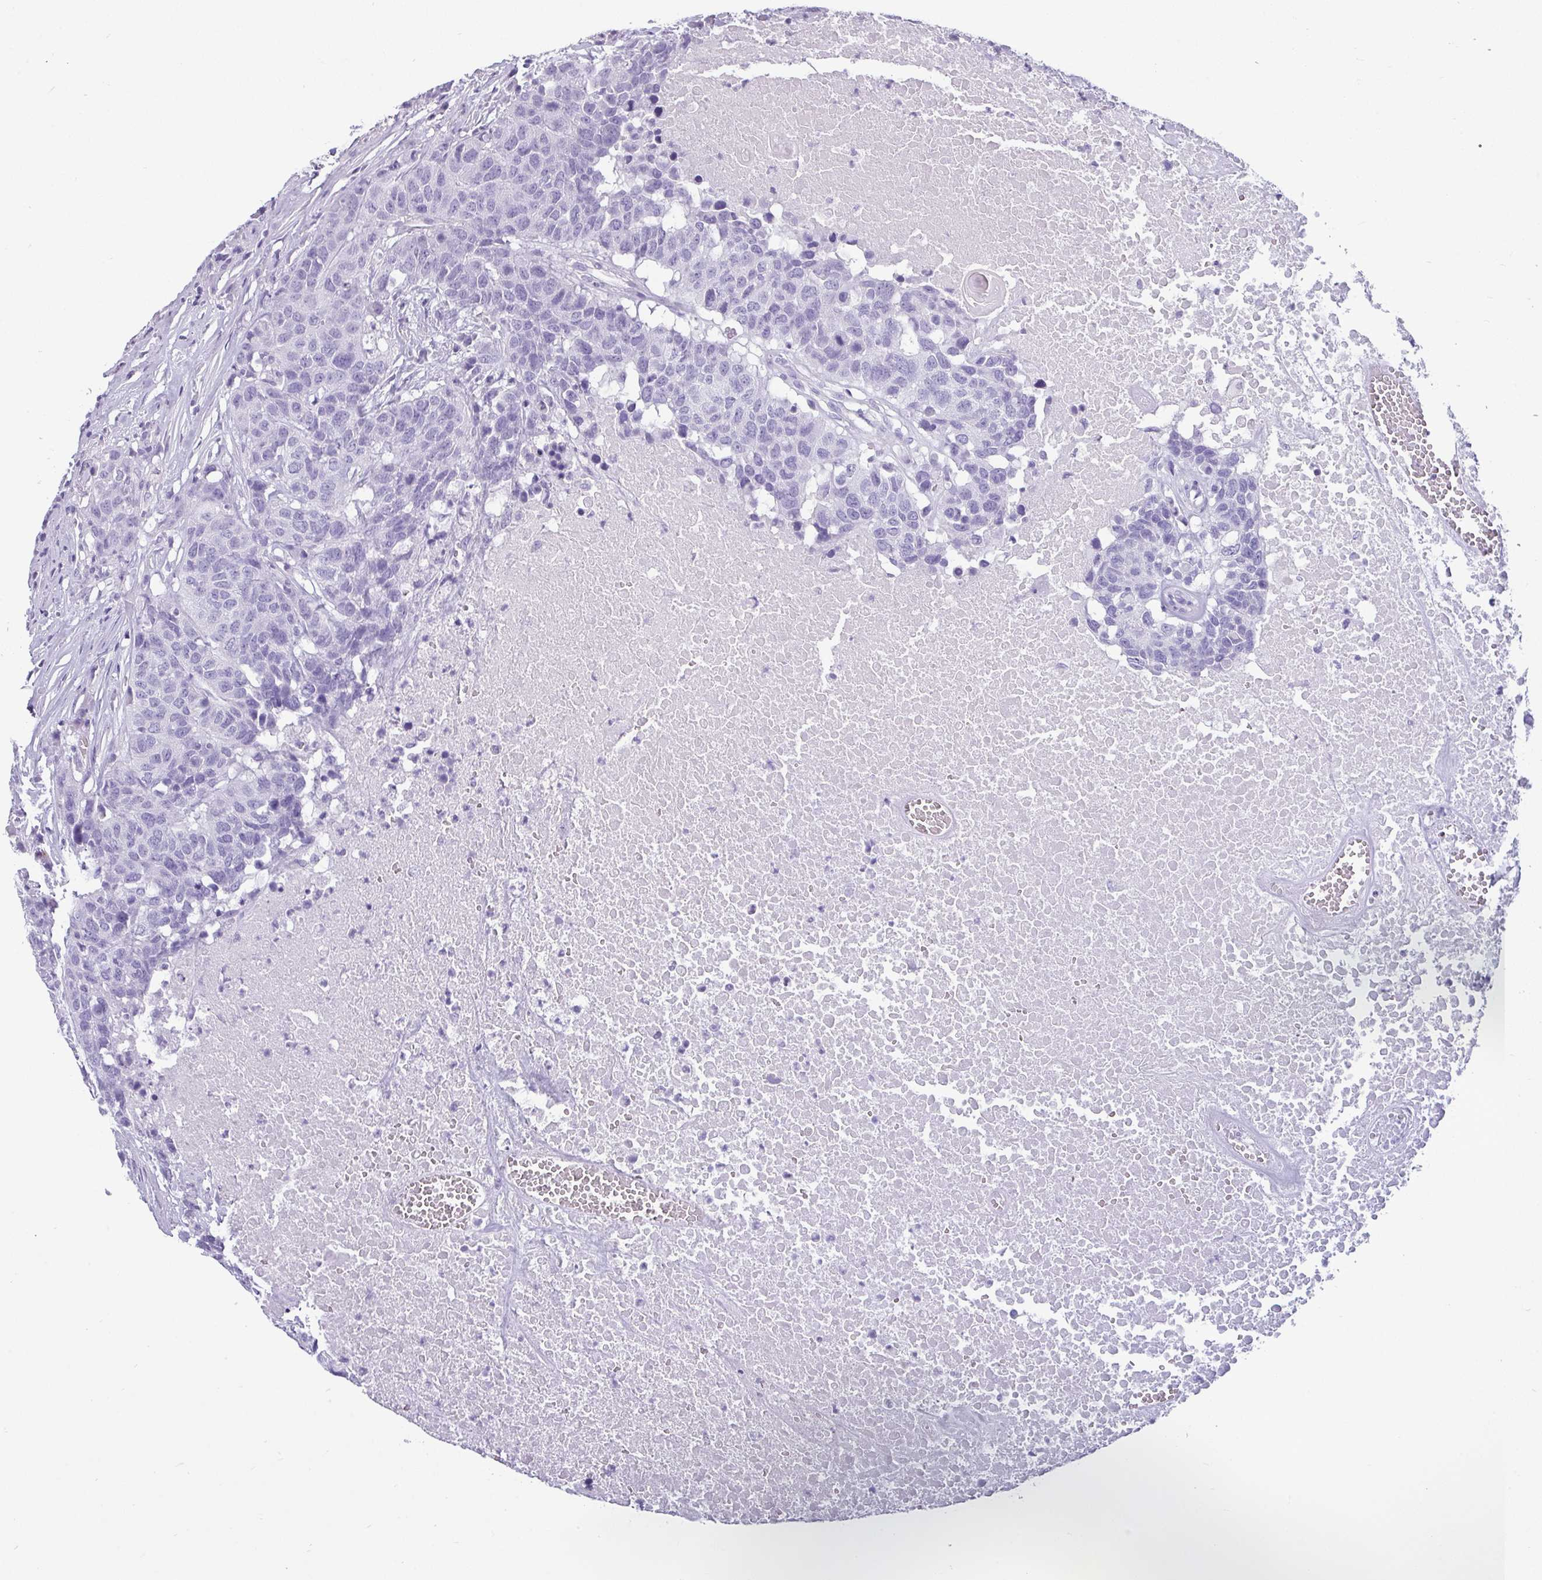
{"staining": {"intensity": "negative", "quantity": "none", "location": "none"}, "tissue": "head and neck cancer", "cell_type": "Tumor cells", "image_type": "cancer", "snomed": [{"axis": "morphology", "description": "Squamous cell carcinoma, NOS"}, {"axis": "topography", "description": "Head-Neck"}], "caption": "This histopathology image is of head and neck cancer stained with immunohistochemistry (IHC) to label a protein in brown with the nuclei are counter-stained blue. There is no positivity in tumor cells.", "gene": "VCY1B", "patient": {"sex": "male", "age": 66}}